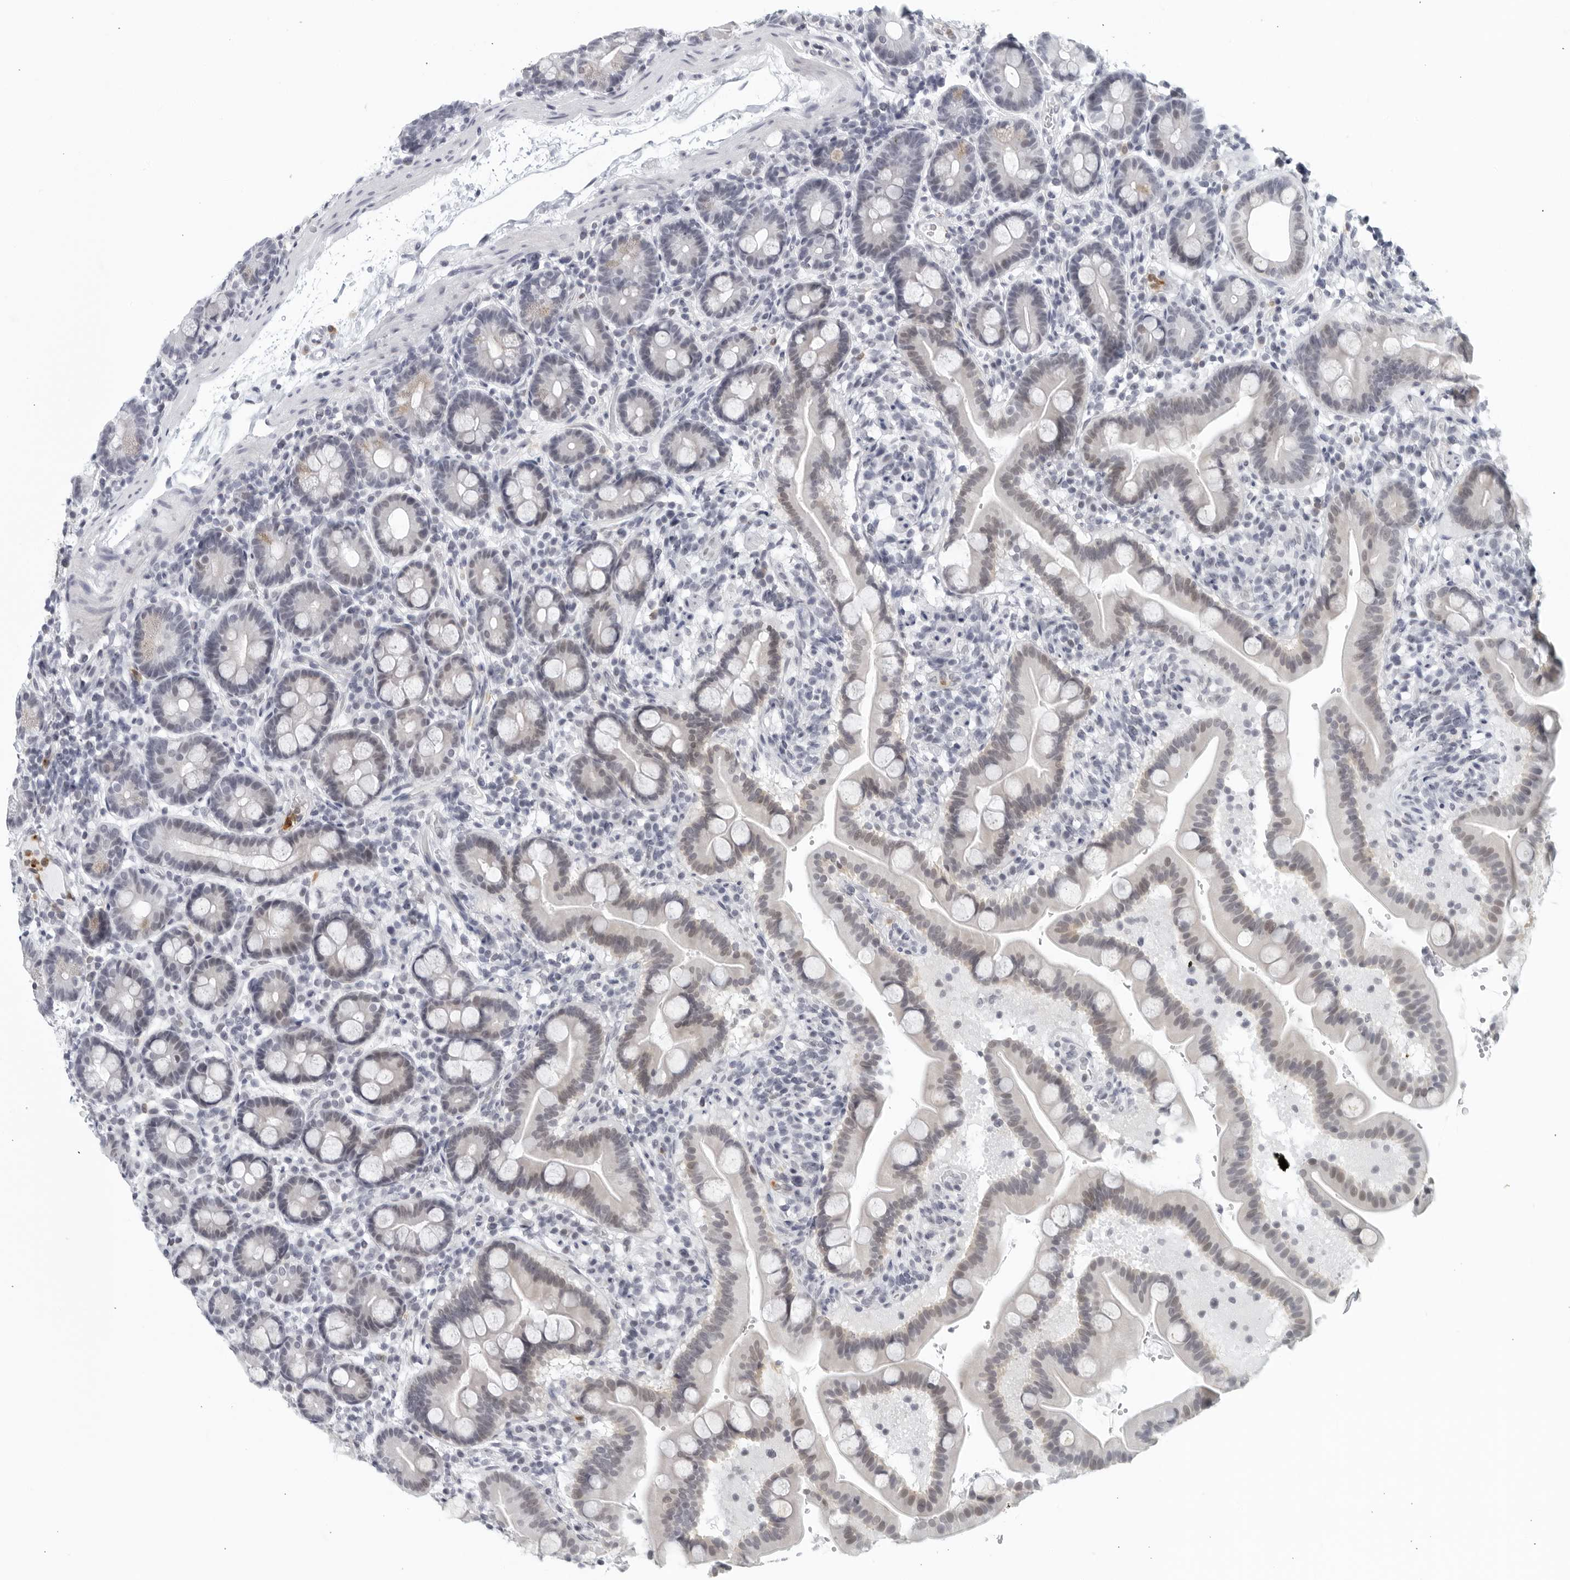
{"staining": {"intensity": "weak", "quantity": "<25%", "location": "nuclear"}, "tissue": "duodenum", "cell_type": "Glandular cells", "image_type": "normal", "snomed": [{"axis": "morphology", "description": "Normal tissue, NOS"}, {"axis": "topography", "description": "Duodenum"}], "caption": "A high-resolution micrograph shows IHC staining of benign duodenum, which demonstrates no significant expression in glandular cells.", "gene": "KLK7", "patient": {"sex": "male", "age": 54}}